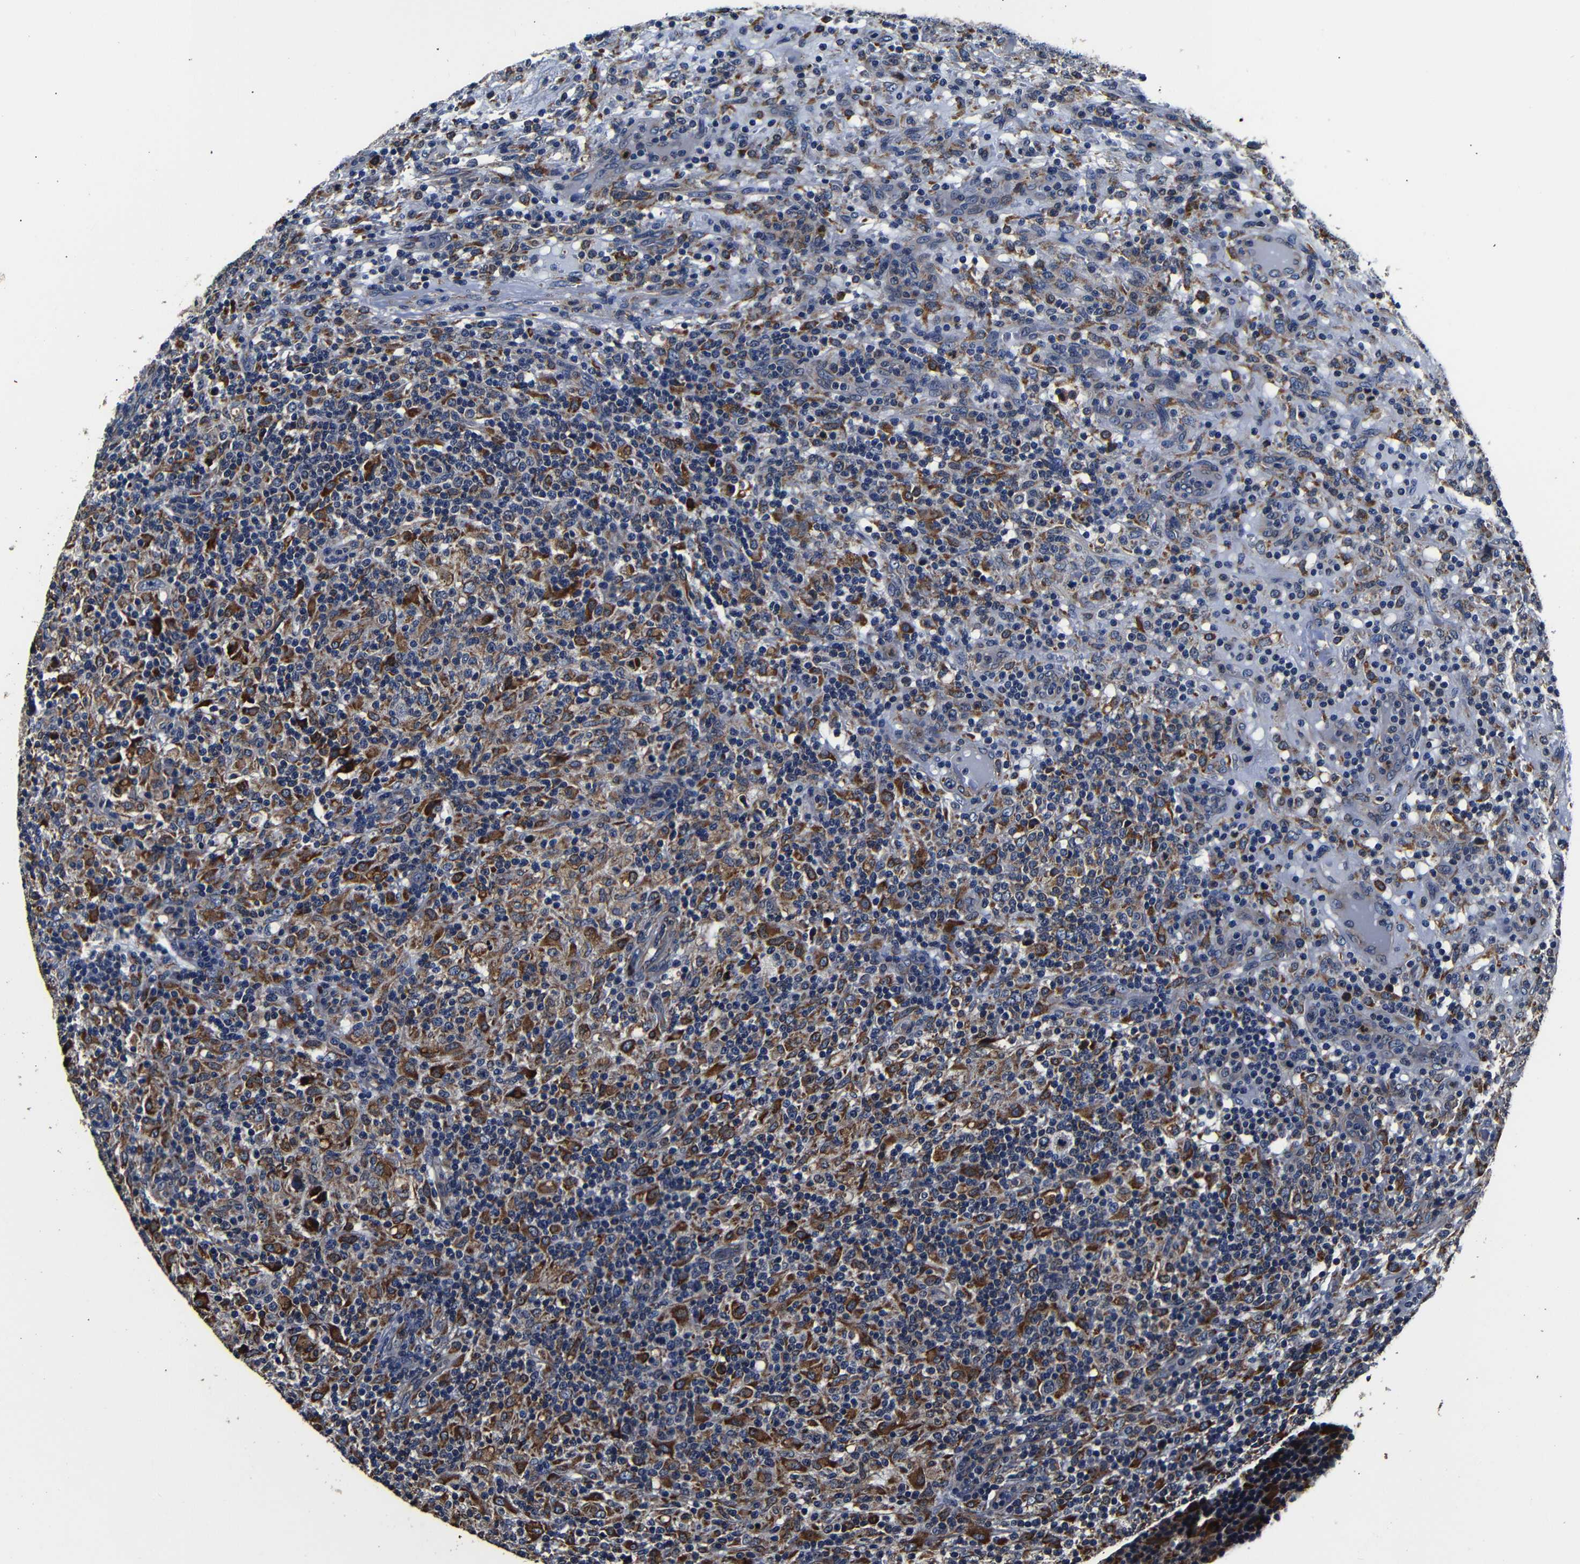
{"staining": {"intensity": "weak", "quantity": "<25%", "location": "cytoplasmic/membranous"}, "tissue": "lymphoma", "cell_type": "Tumor cells", "image_type": "cancer", "snomed": [{"axis": "morphology", "description": "Hodgkin's disease, NOS"}, {"axis": "topography", "description": "Lymph node"}], "caption": "This micrograph is of Hodgkin's disease stained with IHC to label a protein in brown with the nuclei are counter-stained blue. There is no staining in tumor cells.", "gene": "SCN9A", "patient": {"sex": "male", "age": 70}}